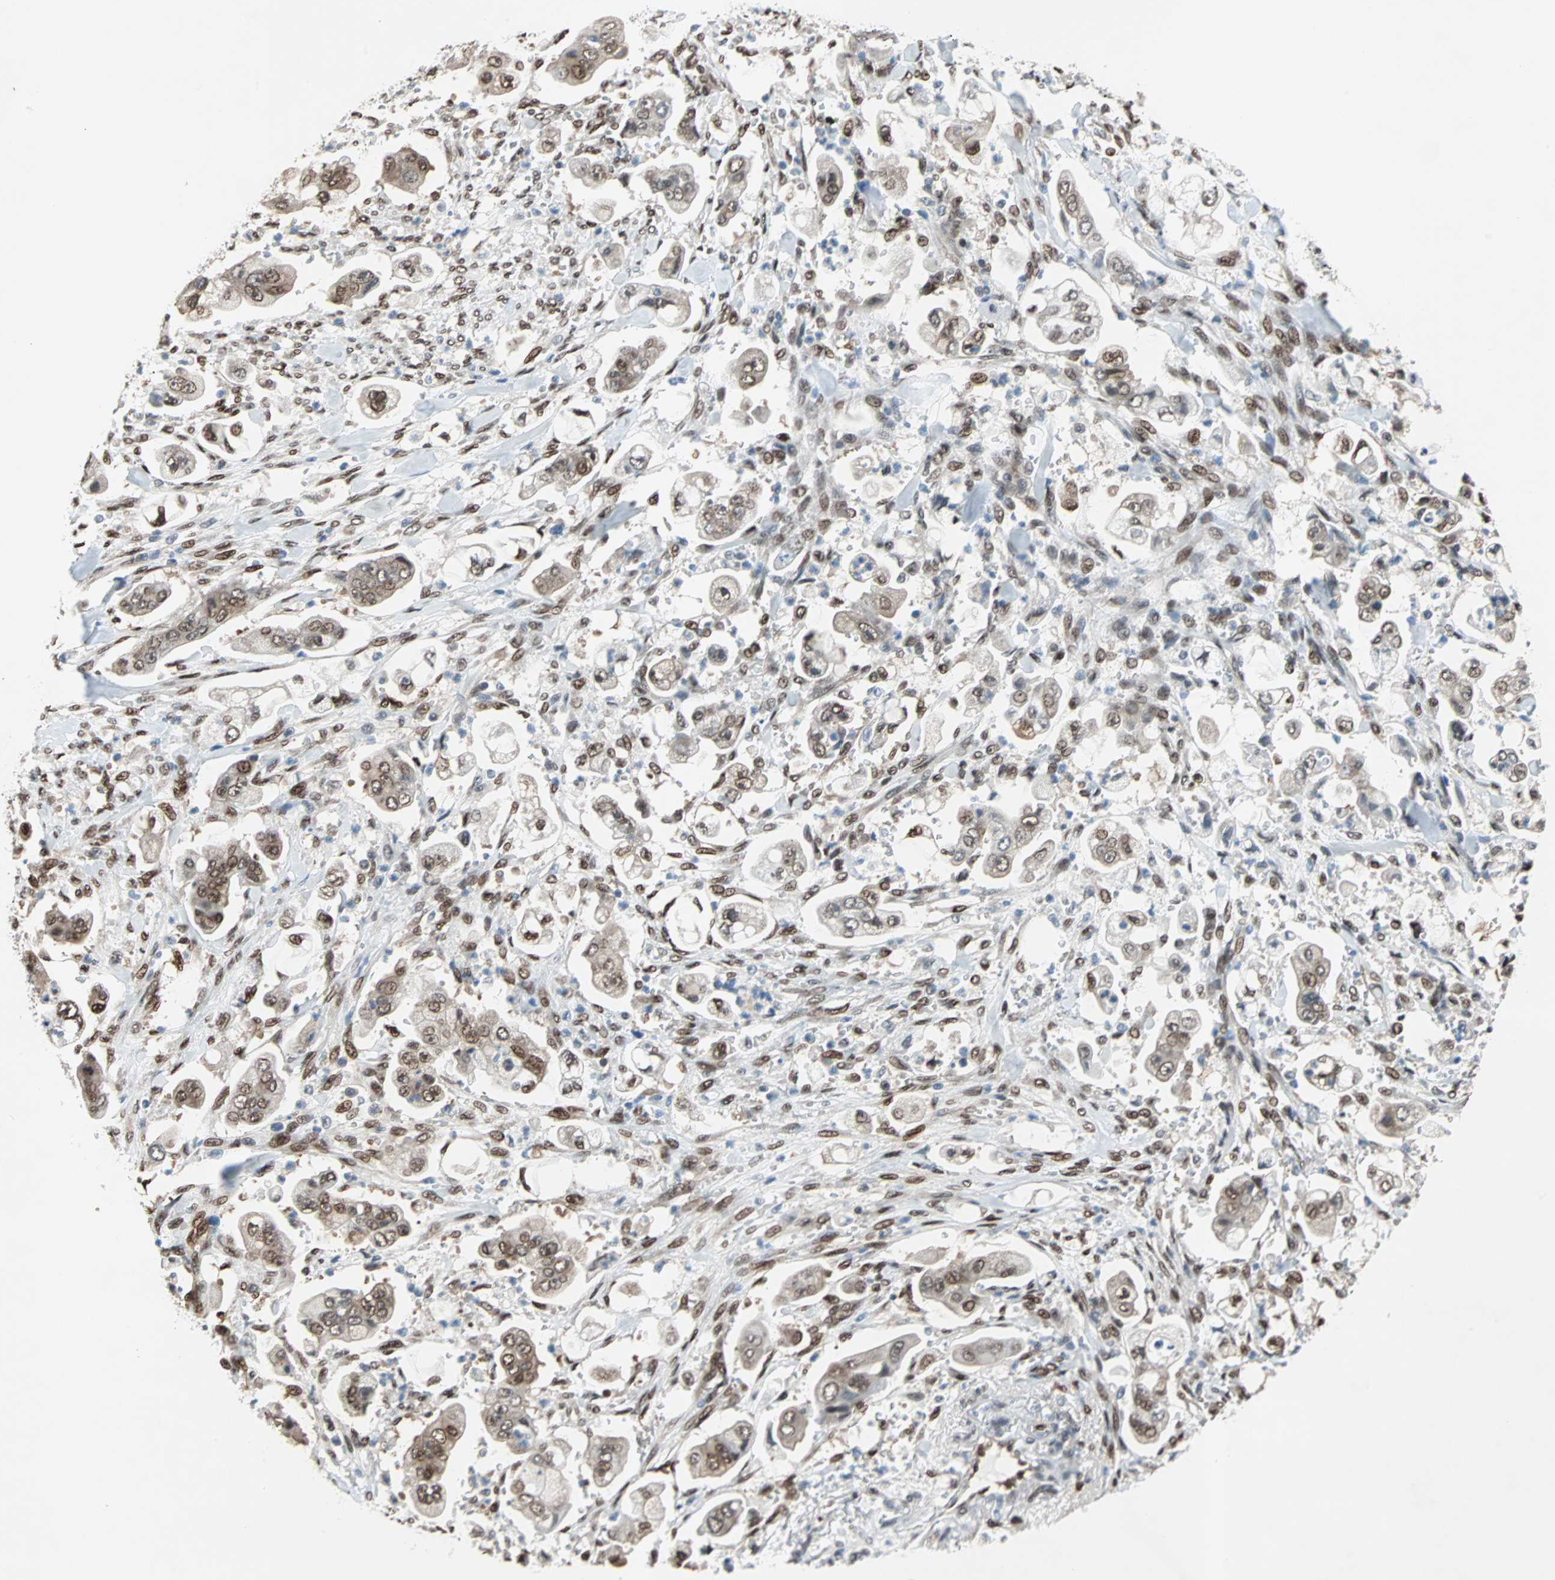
{"staining": {"intensity": "moderate", "quantity": ">75%", "location": "cytoplasmic/membranous,nuclear"}, "tissue": "stomach cancer", "cell_type": "Tumor cells", "image_type": "cancer", "snomed": [{"axis": "morphology", "description": "Adenocarcinoma, NOS"}, {"axis": "topography", "description": "Stomach"}], "caption": "A histopathology image of stomach adenocarcinoma stained for a protein shows moderate cytoplasmic/membranous and nuclear brown staining in tumor cells. Immunohistochemistry (ihc) stains the protein of interest in brown and the nuclei are stained blue.", "gene": "WWTR1", "patient": {"sex": "male", "age": 62}}